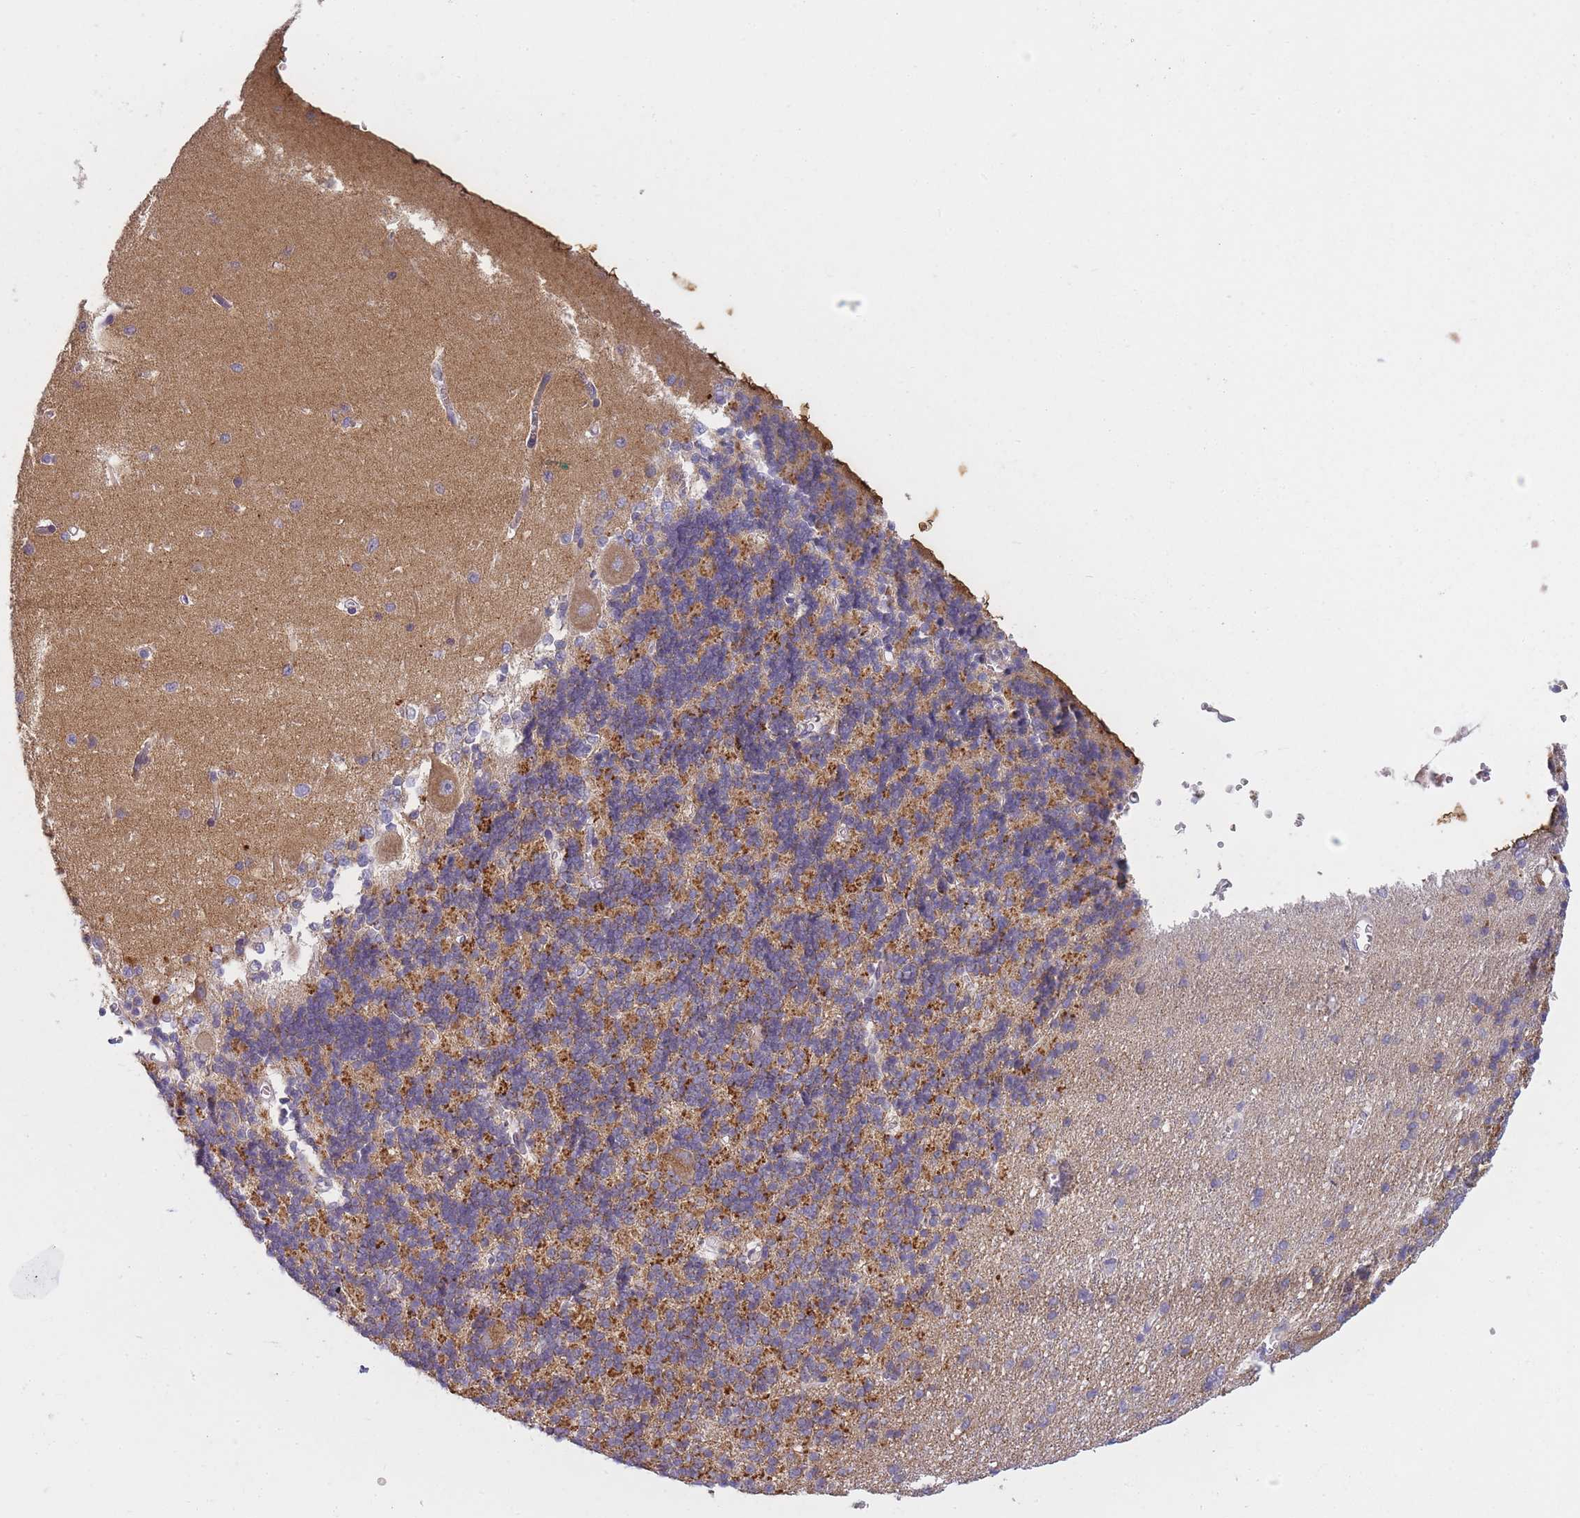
{"staining": {"intensity": "moderate", "quantity": "25%-75%", "location": "cytoplasmic/membranous"}, "tissue": "cerebellum", "cell_type": "Cells in granular layer", "image_type": "normal", "snomed": [{"axis": "morphology", "description": "Normal tissue, NOS"}, {"axis": "topography", "description": "Cerebellum"}], "caption": "Immunohistochemistry (DAB) staining of normal cerebellum shows moderate cytoplasmic/membranous protein expression in about 25%-75% of cells in granular layer. (DAB = brown stain, brightfield microscopy at high magnification).", "gene": "AP3M1", "patient": {"sex": "male", "age": 37}}